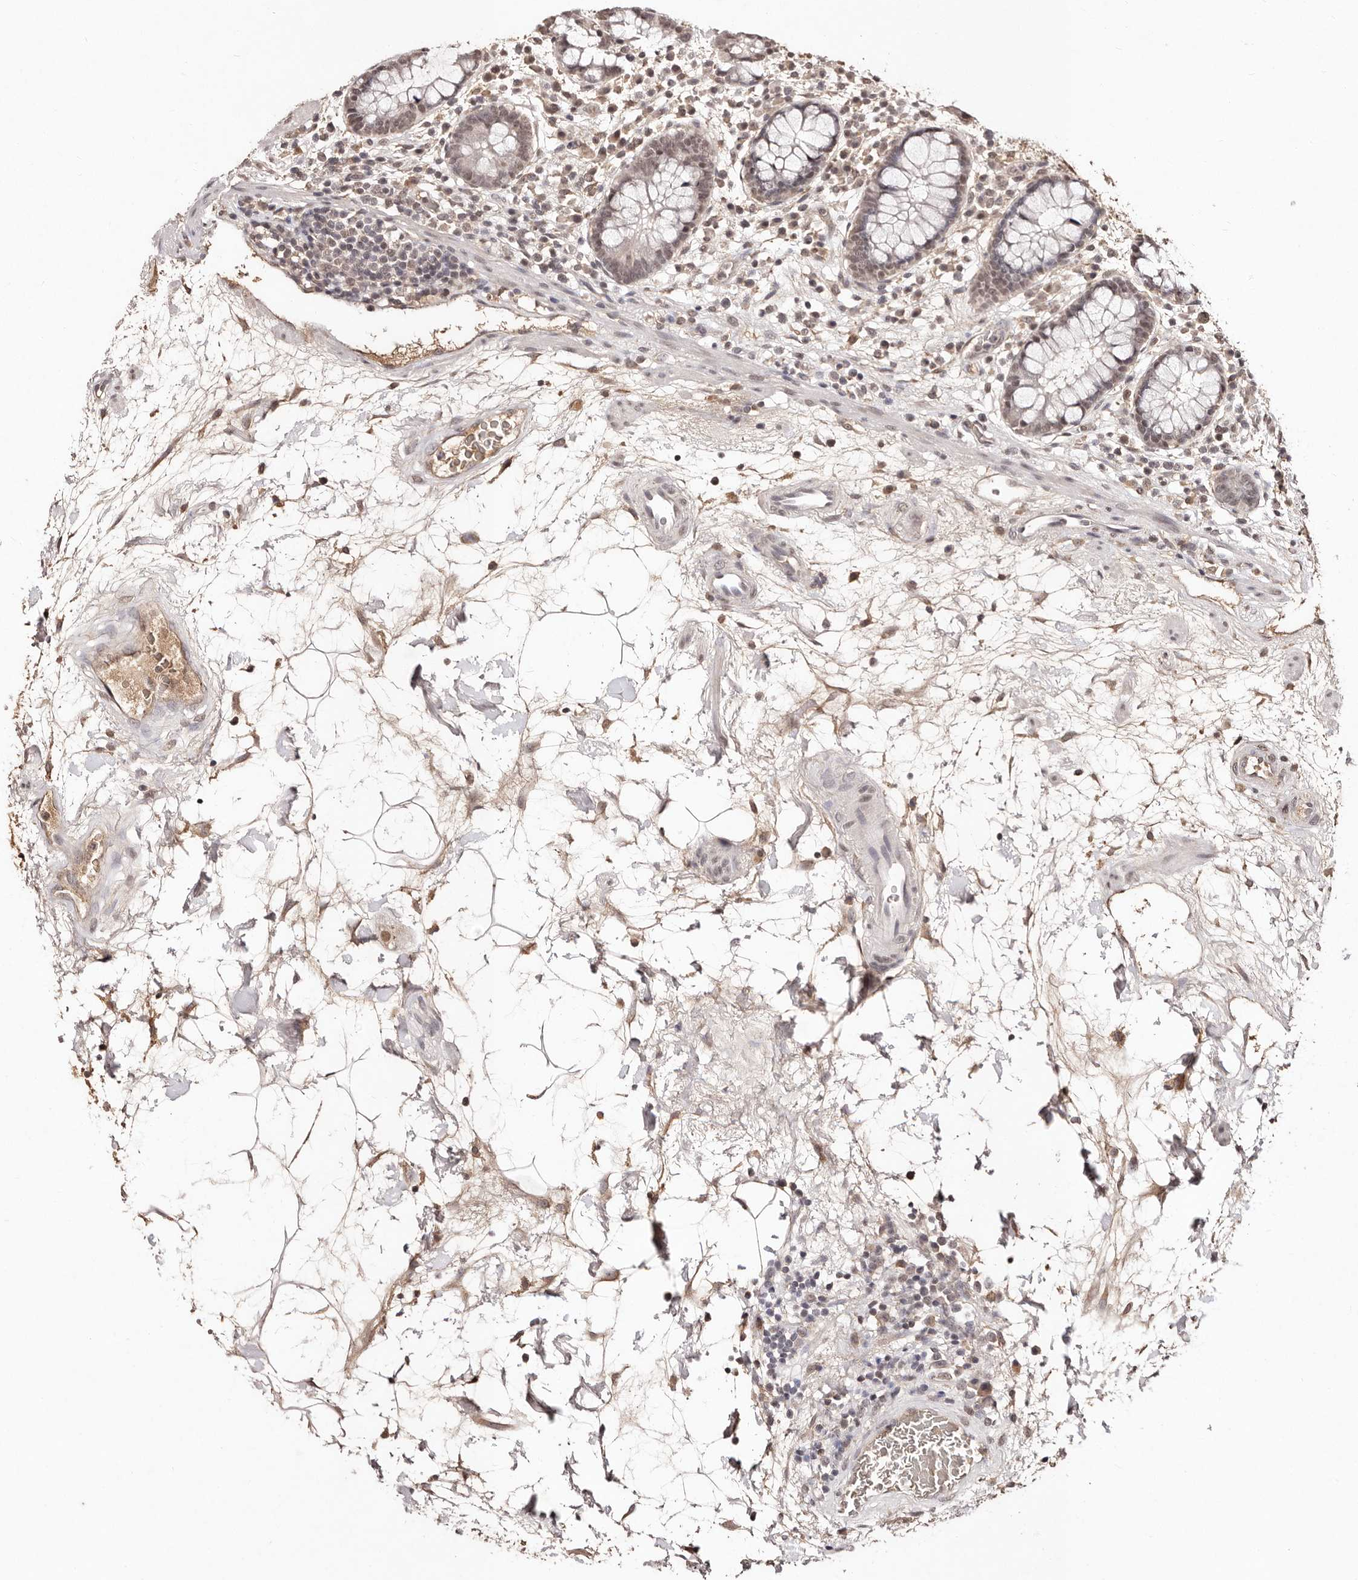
{"staining": {"intensity": "weak", "quantity": ">75%", "location": "cytoplasmic/membranous,nuclear"}, "tissue": "colon", "cell_type": "Endothelial cells", "image_type": "normal", "snomed": [{"axis": "morphology", "description": "Normal tissue, NOS"}, {"axis": "topography", "description": "Colon"}], "caption": "IHC micrograph of benign colon stained for a protein (brown), which displays low levels of weak cytoplasmic/membranous,nuclear staining in approximately >75% of endothelial cells.", "gene": "BICRAL", "patient": {"sex": "female", "age": 79}}